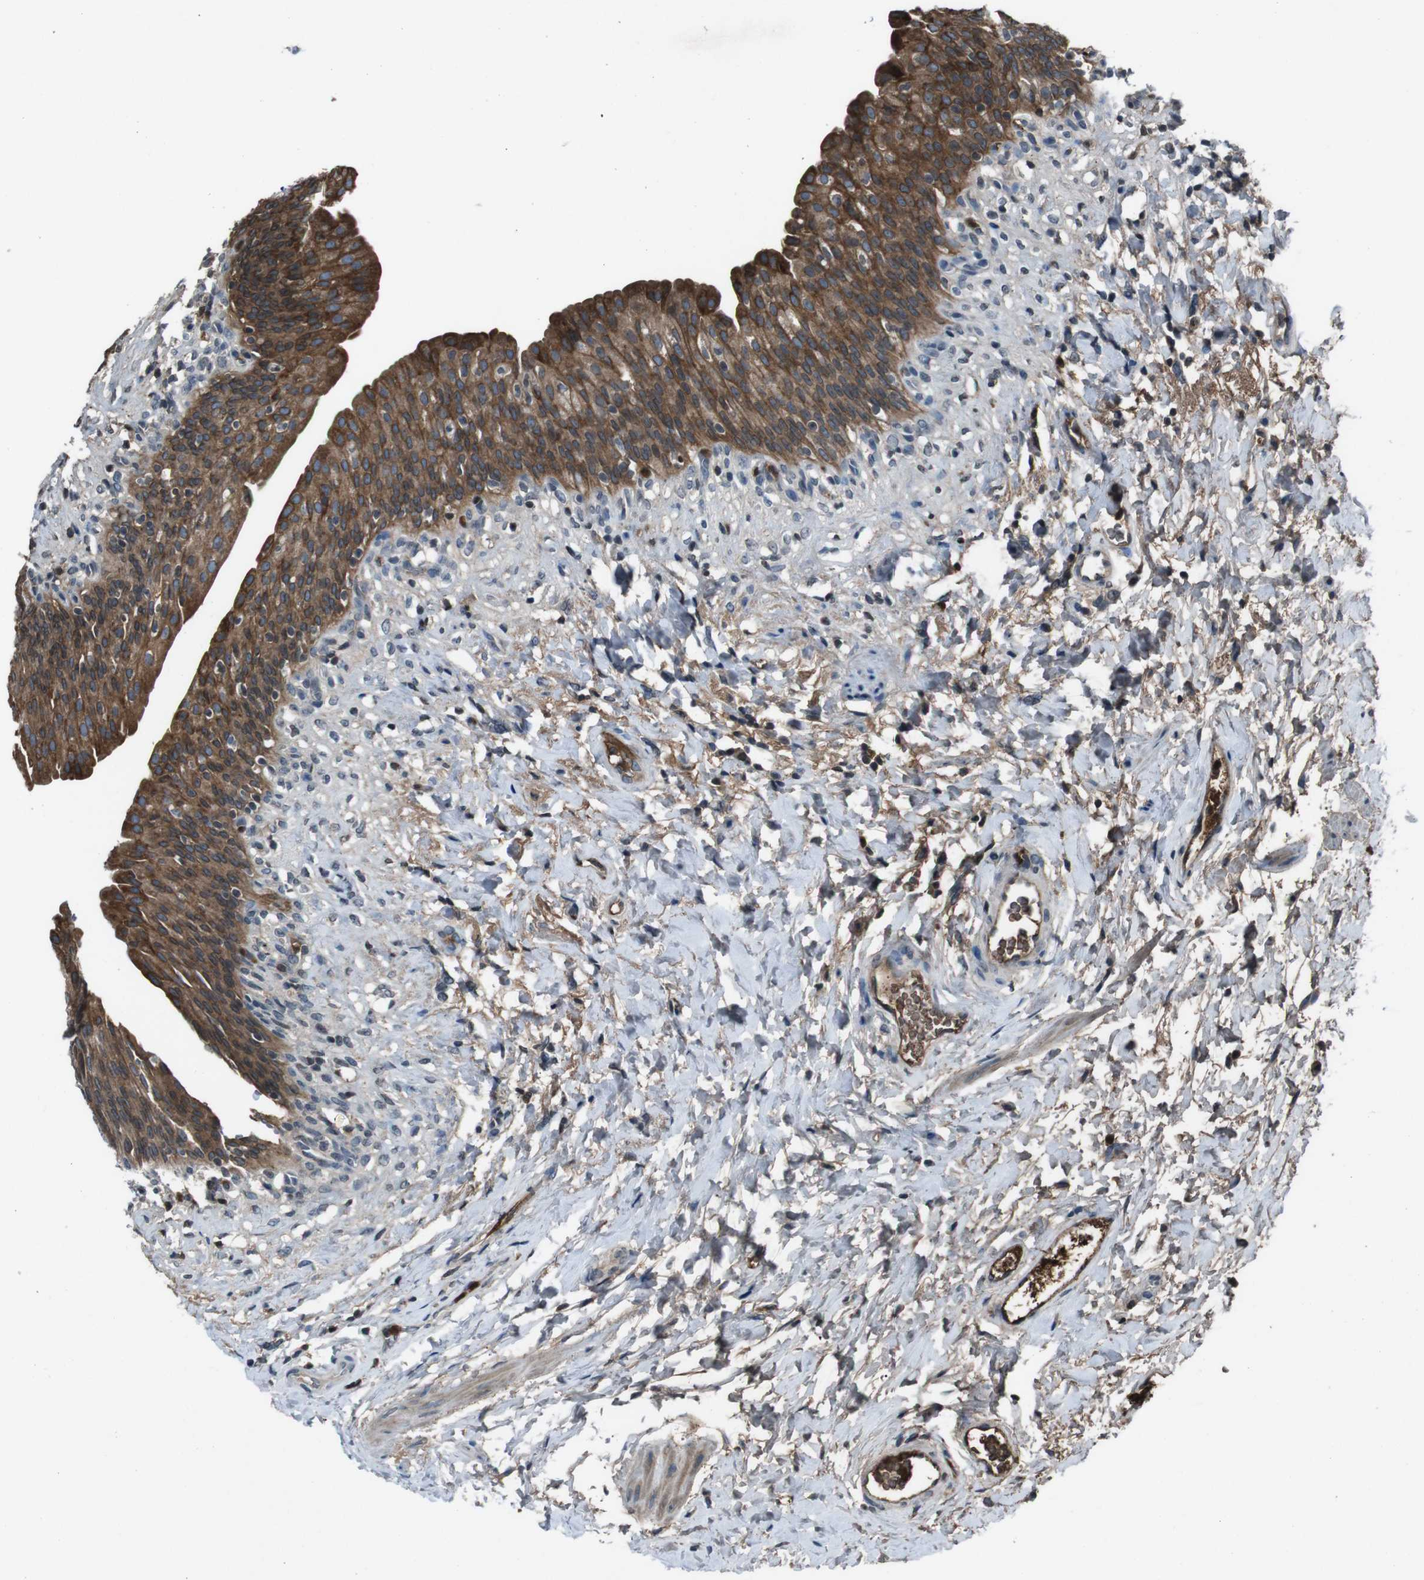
{"staining": {"intensity": "strong", "quantity": ">75%", "location": "cytoplasmic/membranous"}, "tissue": "urinary bladder", "cell_type": "Urothelial cells", "image_type": "normal", "snomed": [{"axis": "morphology", "description": "Normal tissue, NOS"}, {"axis": "topography", "description": "Urinary bladder"}], "caption": "The histopathology image reveals immunohistochemical staining of benign urinary bladder. There is strong cytoplasmic/membranous positivity is seen in about >75% of urothelial cells. (IHC, brightfield microscopy, high magnification).", "gene": "UGT1A6", "patient": {"sex": "female", "age": 79}}